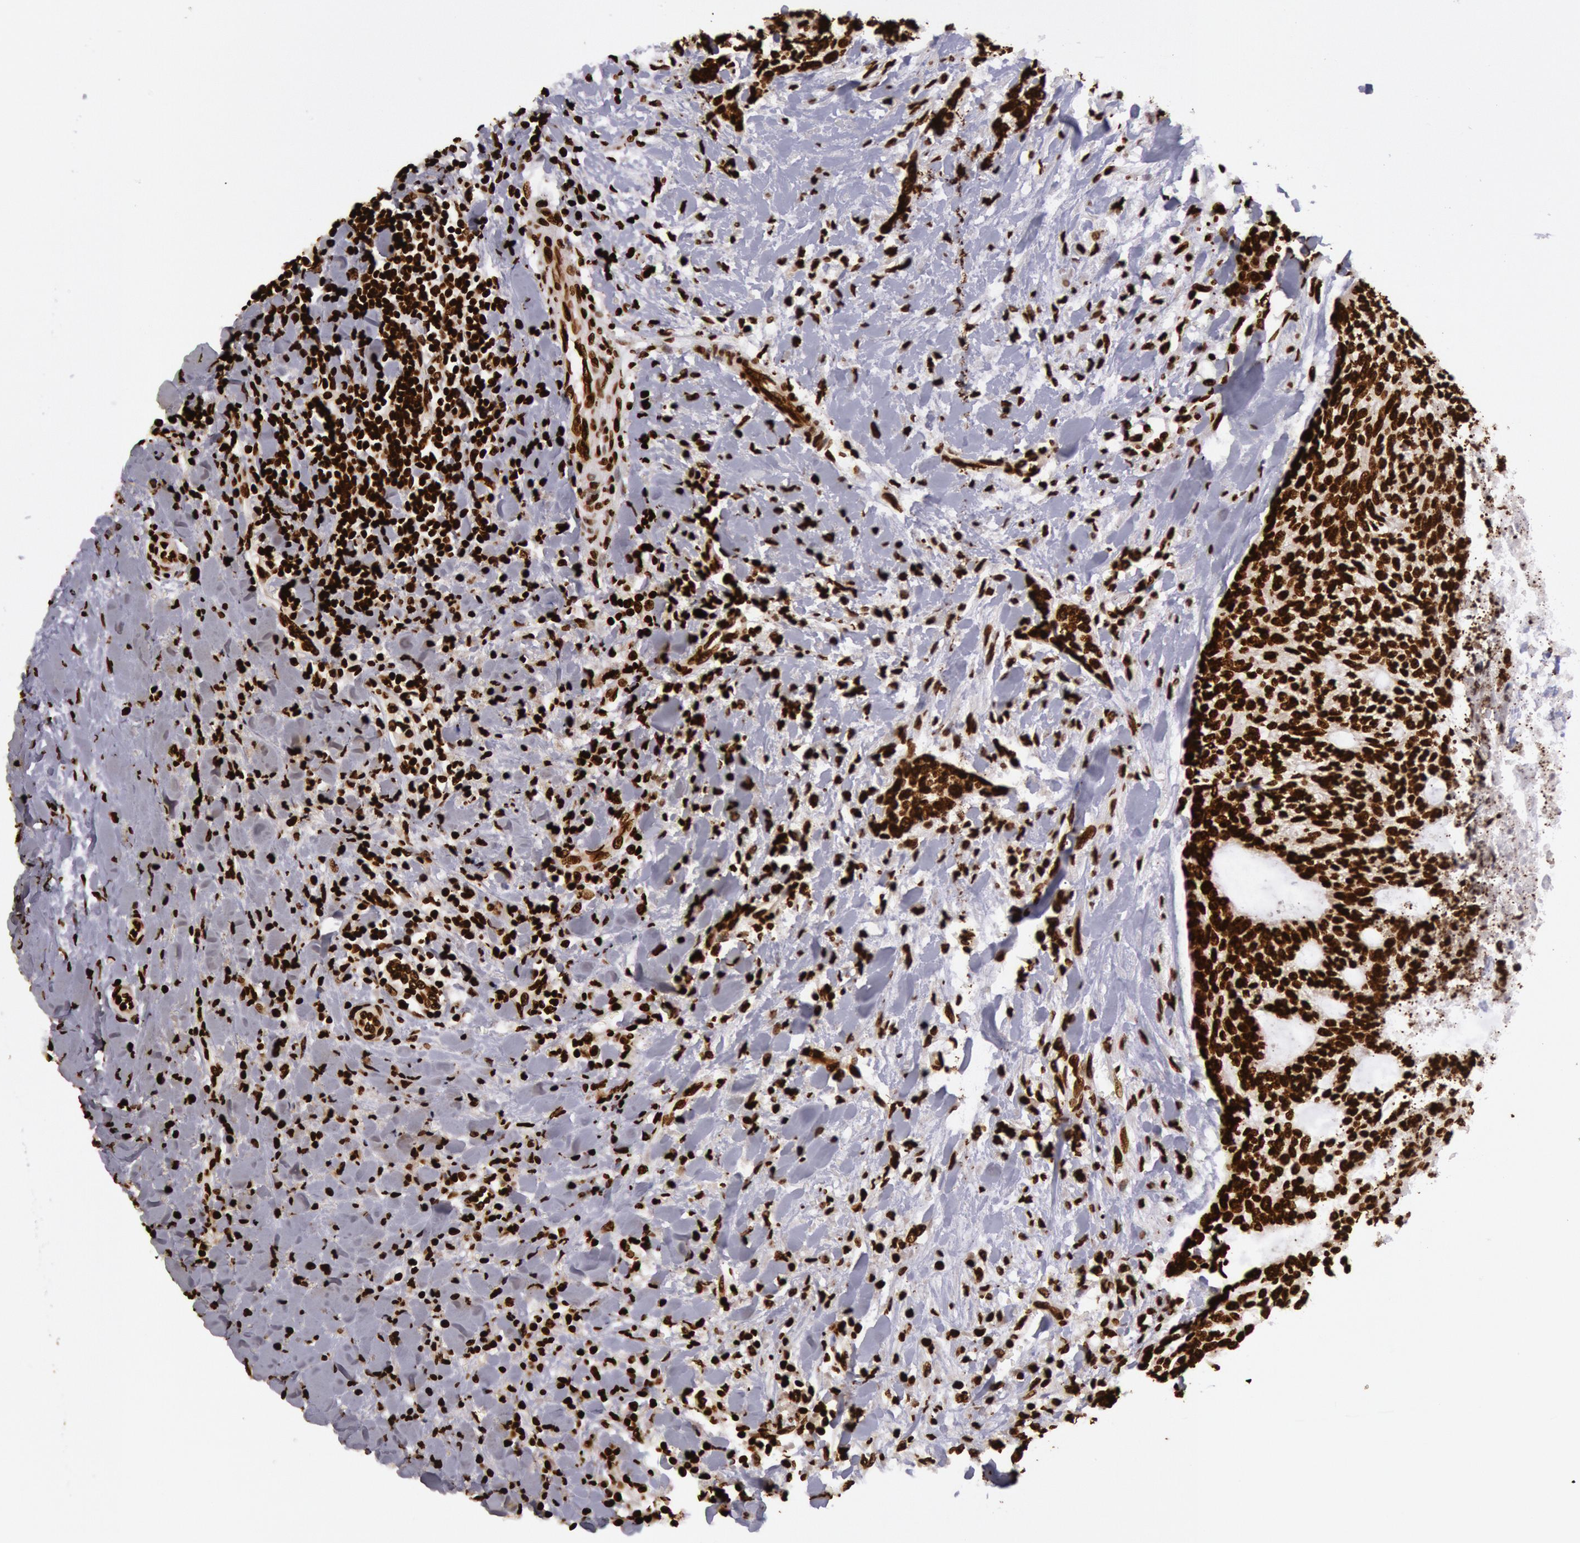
{"staining": {"intensity": "strong", "quantity": ">75%", "location": "nuclear"}, "tissue": "head and neck cancer", "cell_type": "Tumor cells", "image_type": "cancer", "snomed": [{"axis": "morphology", "description": "Squamous cell carcinoma, NOS"}, {"axis": "topography", "description": "Salivary gland"}, {"axis": "topography", "description": "Head-Neck"}], "caption": "Protein expression analysis of head and neck cancer (squamous cell carcinoma) reveals strong nuclear expression in about >75% of tumor cells.", "gene": "H3-4", "patient": {"sex": "male", "age": 70}}